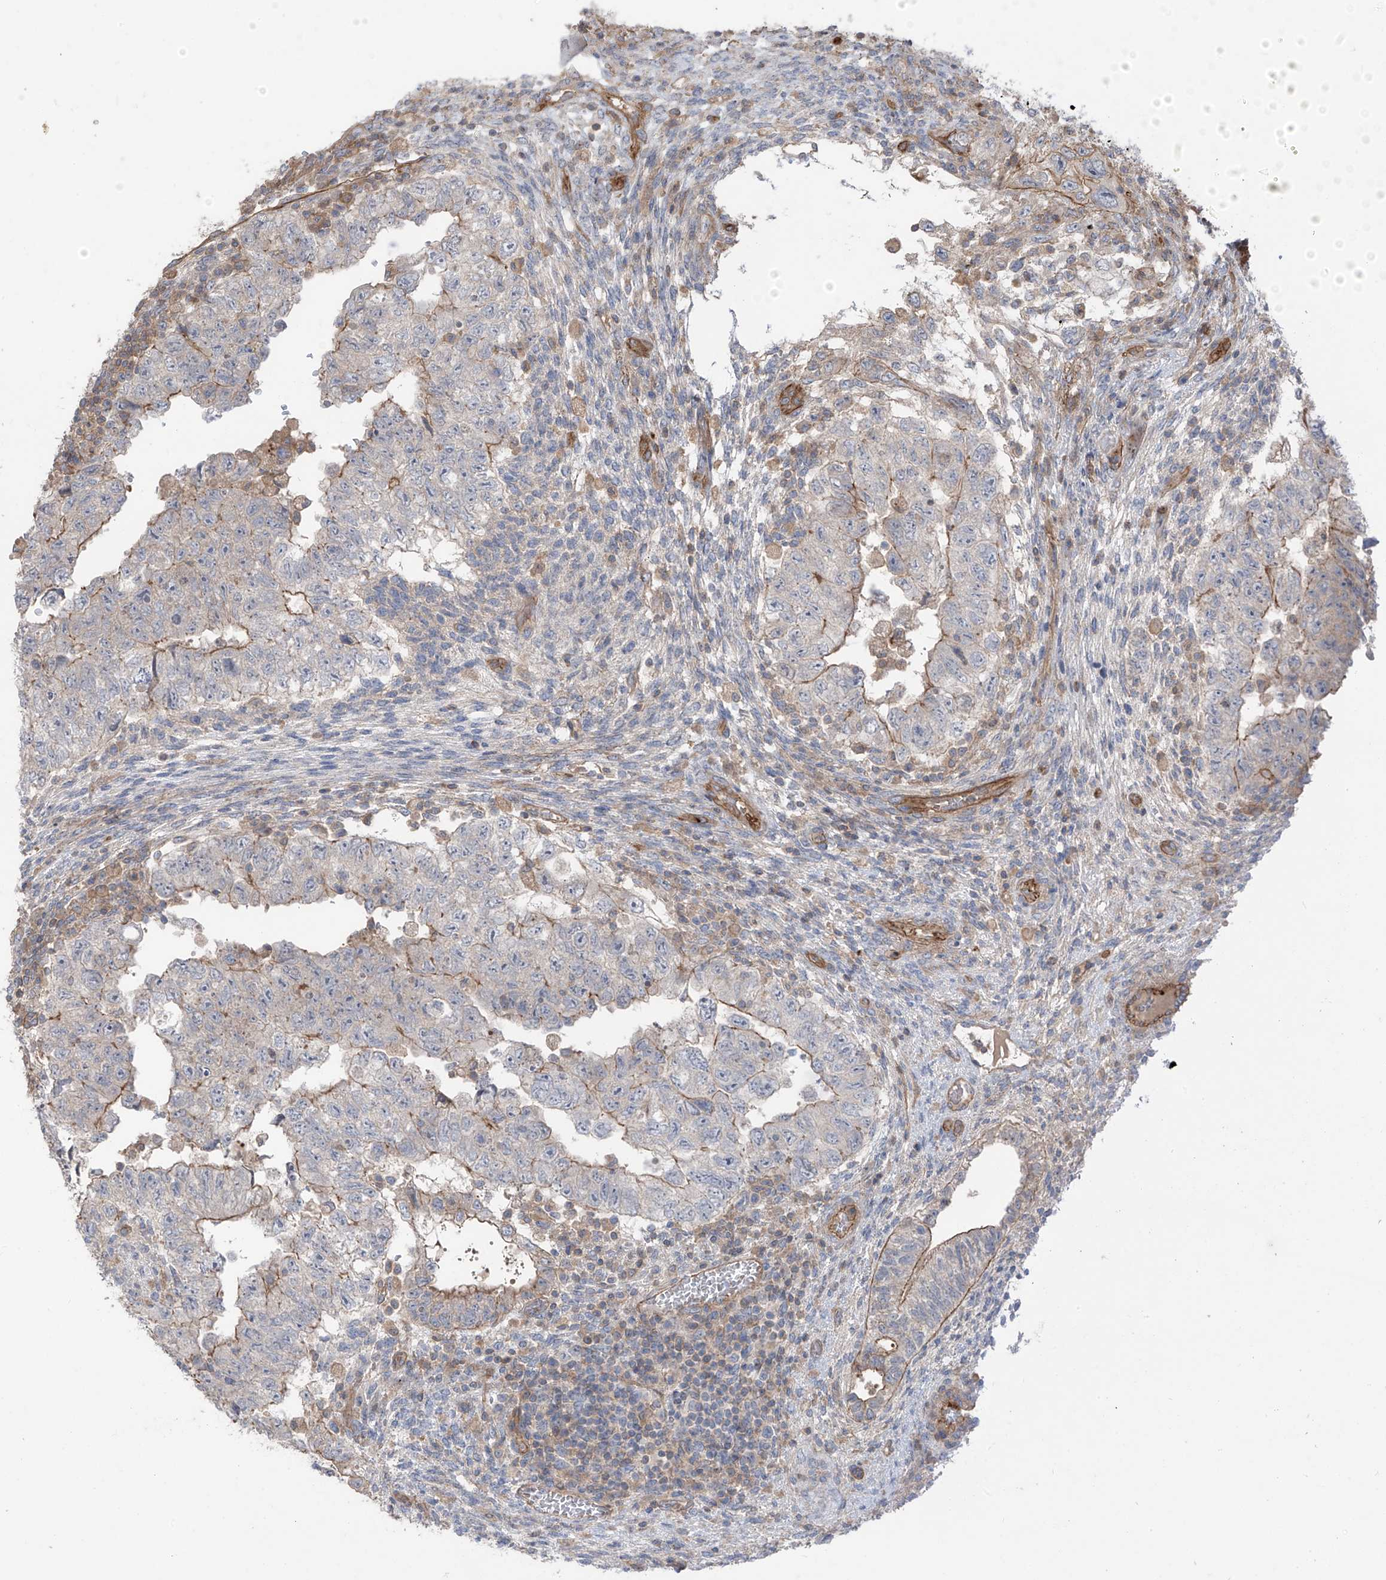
{"staining": {"intensity": "weak", "quantity": "<25%", "location": "cytoplasmic/membranous"}, "tissue": "testis cancer", "cell_type": "Tumor cells", "image_type": "cancer", "snomed": [{"axis": "morphology", "description": "Carcinoma, Embryonal, NOS"}, {"axis": "topography", "description": "Testis"}], "caption": "A high-resolution histopathology image shows immunohistochemistry staining of embryonal carcinoma (testis), which demonstrates no significant expression in tumor cells. (DAB IHC visualized using brightfield microscopy, high magnification).", "gene": "TRMU", "patient": {"sex": "male", "age": 36}}